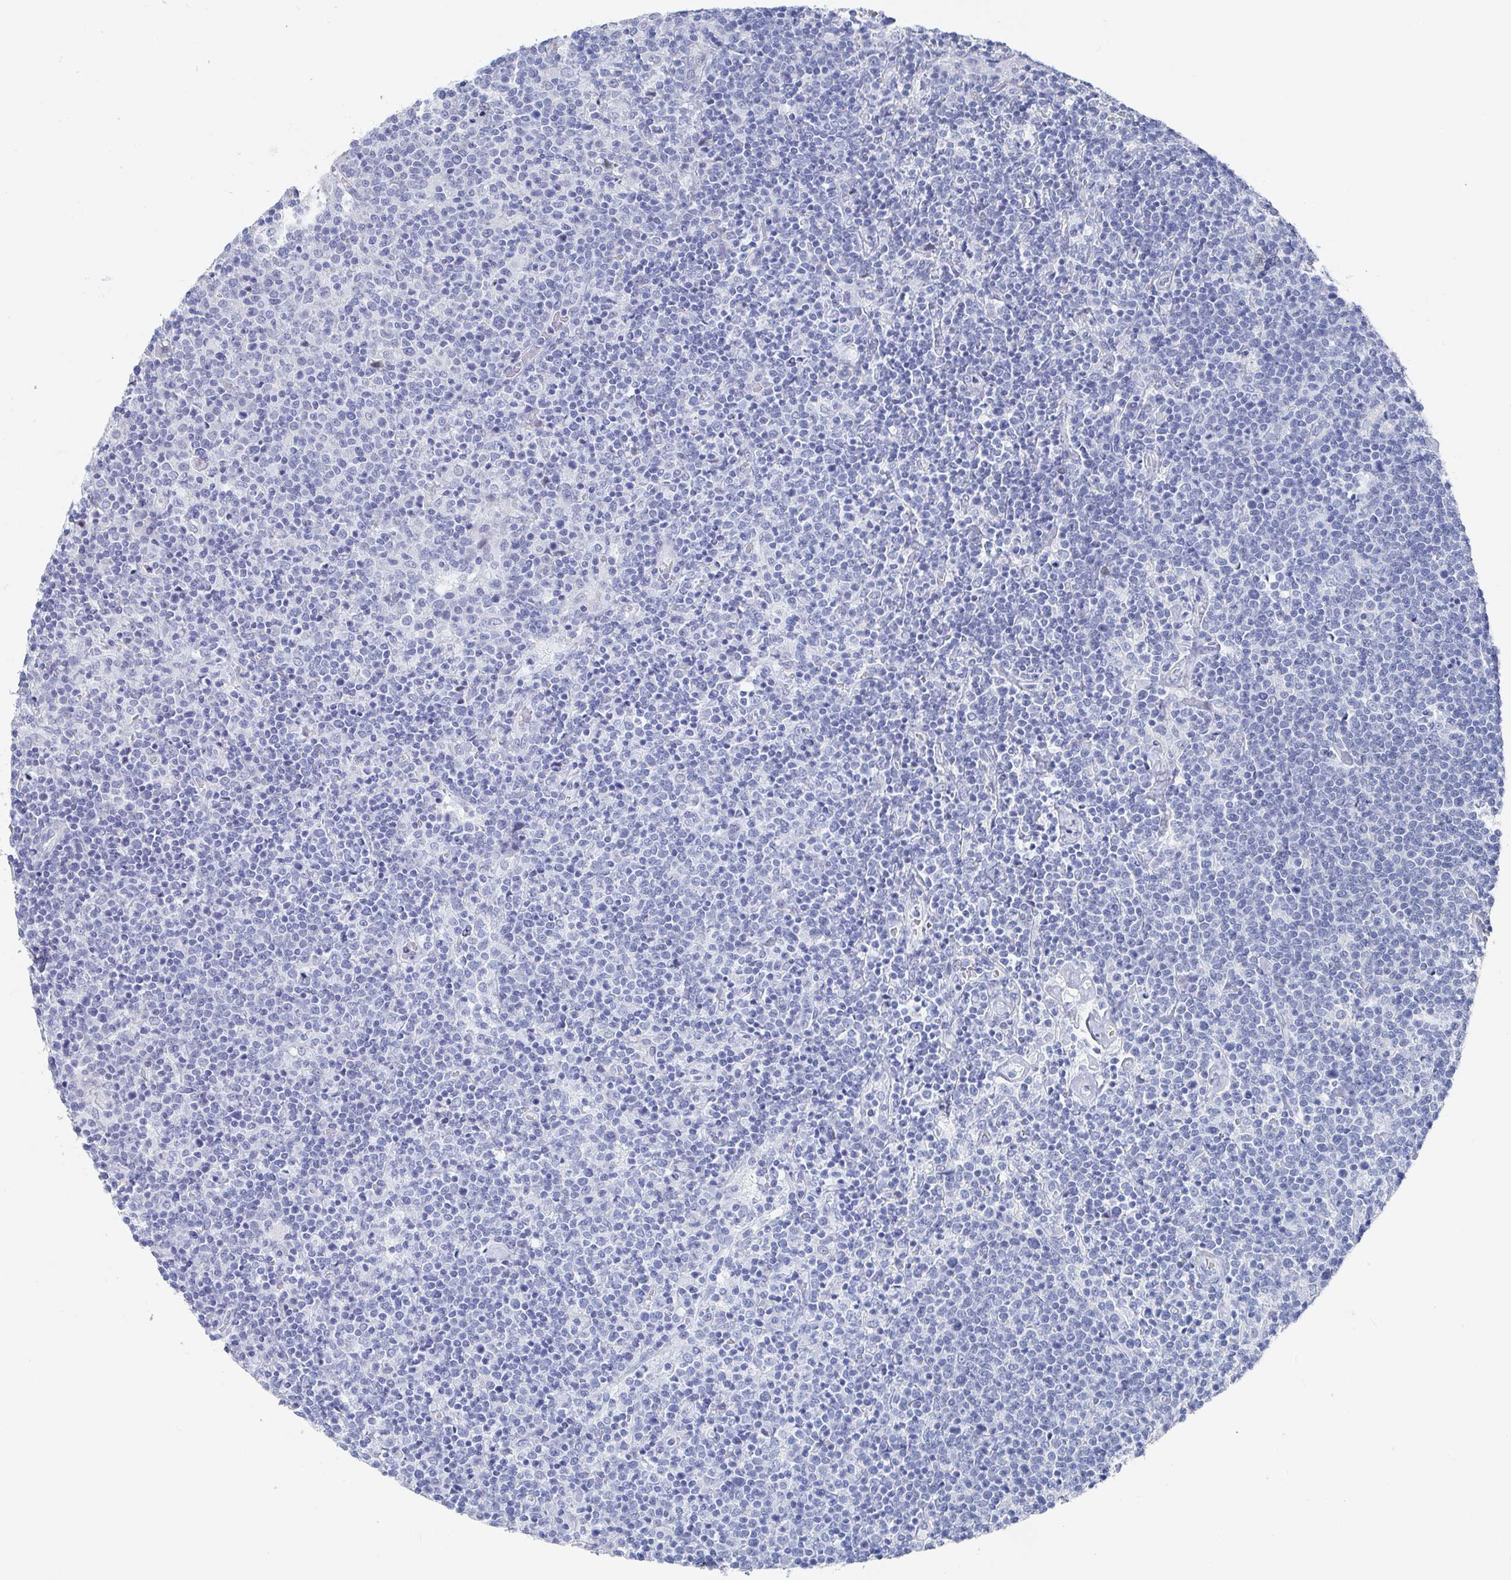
{"staining": {"intensity": "negative", "quantity": "none", "location": "none"}, "tissue": "lymphoma", "cell_type": "Tumor cells", "image_type": "cancer", "snomed": [{"axis": "morphology", "description": "Malignant lymphoma, non-Hodgkin's type, High grade"}, {"axis": "topography", "description": "Lymph node"}], "caption": "Human malignant lymphoma, non-Hodgkin's type (high-grade) stained for a protein using immunohistochemistry reveals no staining in tumor cells.", "gene": "CAMKV", "patient": {"sex": "male", "age": 61}}